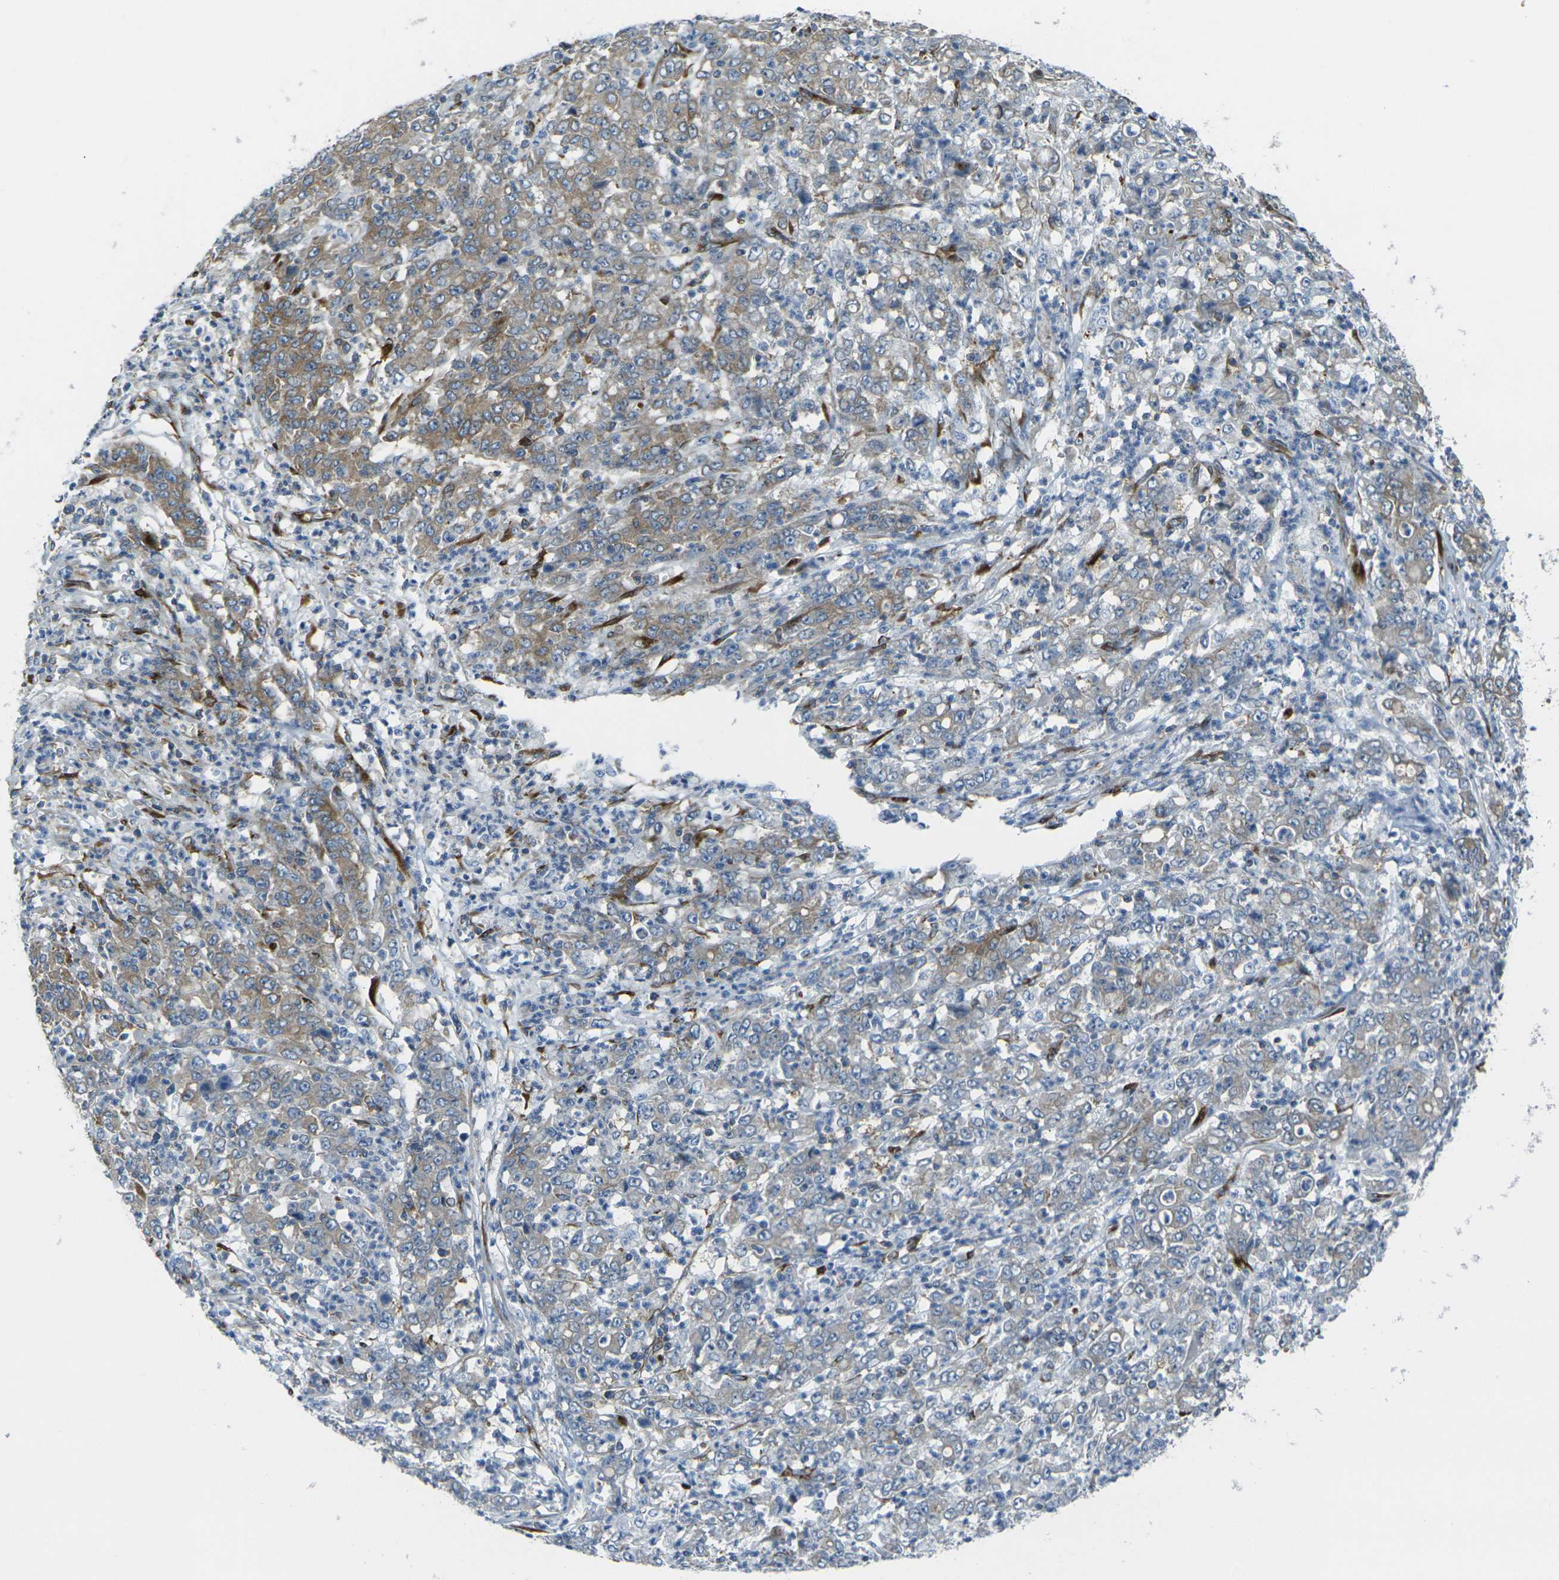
{"staining": {"intensity": "moderate", "quantity": "<25%", "location": "cytoplasmic/membranous"}, "tissue": "stomach cancer", "cell_type": "Tumor cells", "image_type": "cancer", "snomed": [{"axis": "morphology", "description": "Adenocarcinoma, NOS"}, {"axis": "topography", "description": "Stomach, lower"}], "caption": "Immunohistochemical staining of human stomach cancer displays low levels of moderate cytoplasmic/membranous protein expression in approximately <25% of tumor cells.", "gene": "CELSR2", "patient": {"sex": "female", "age": 71}}